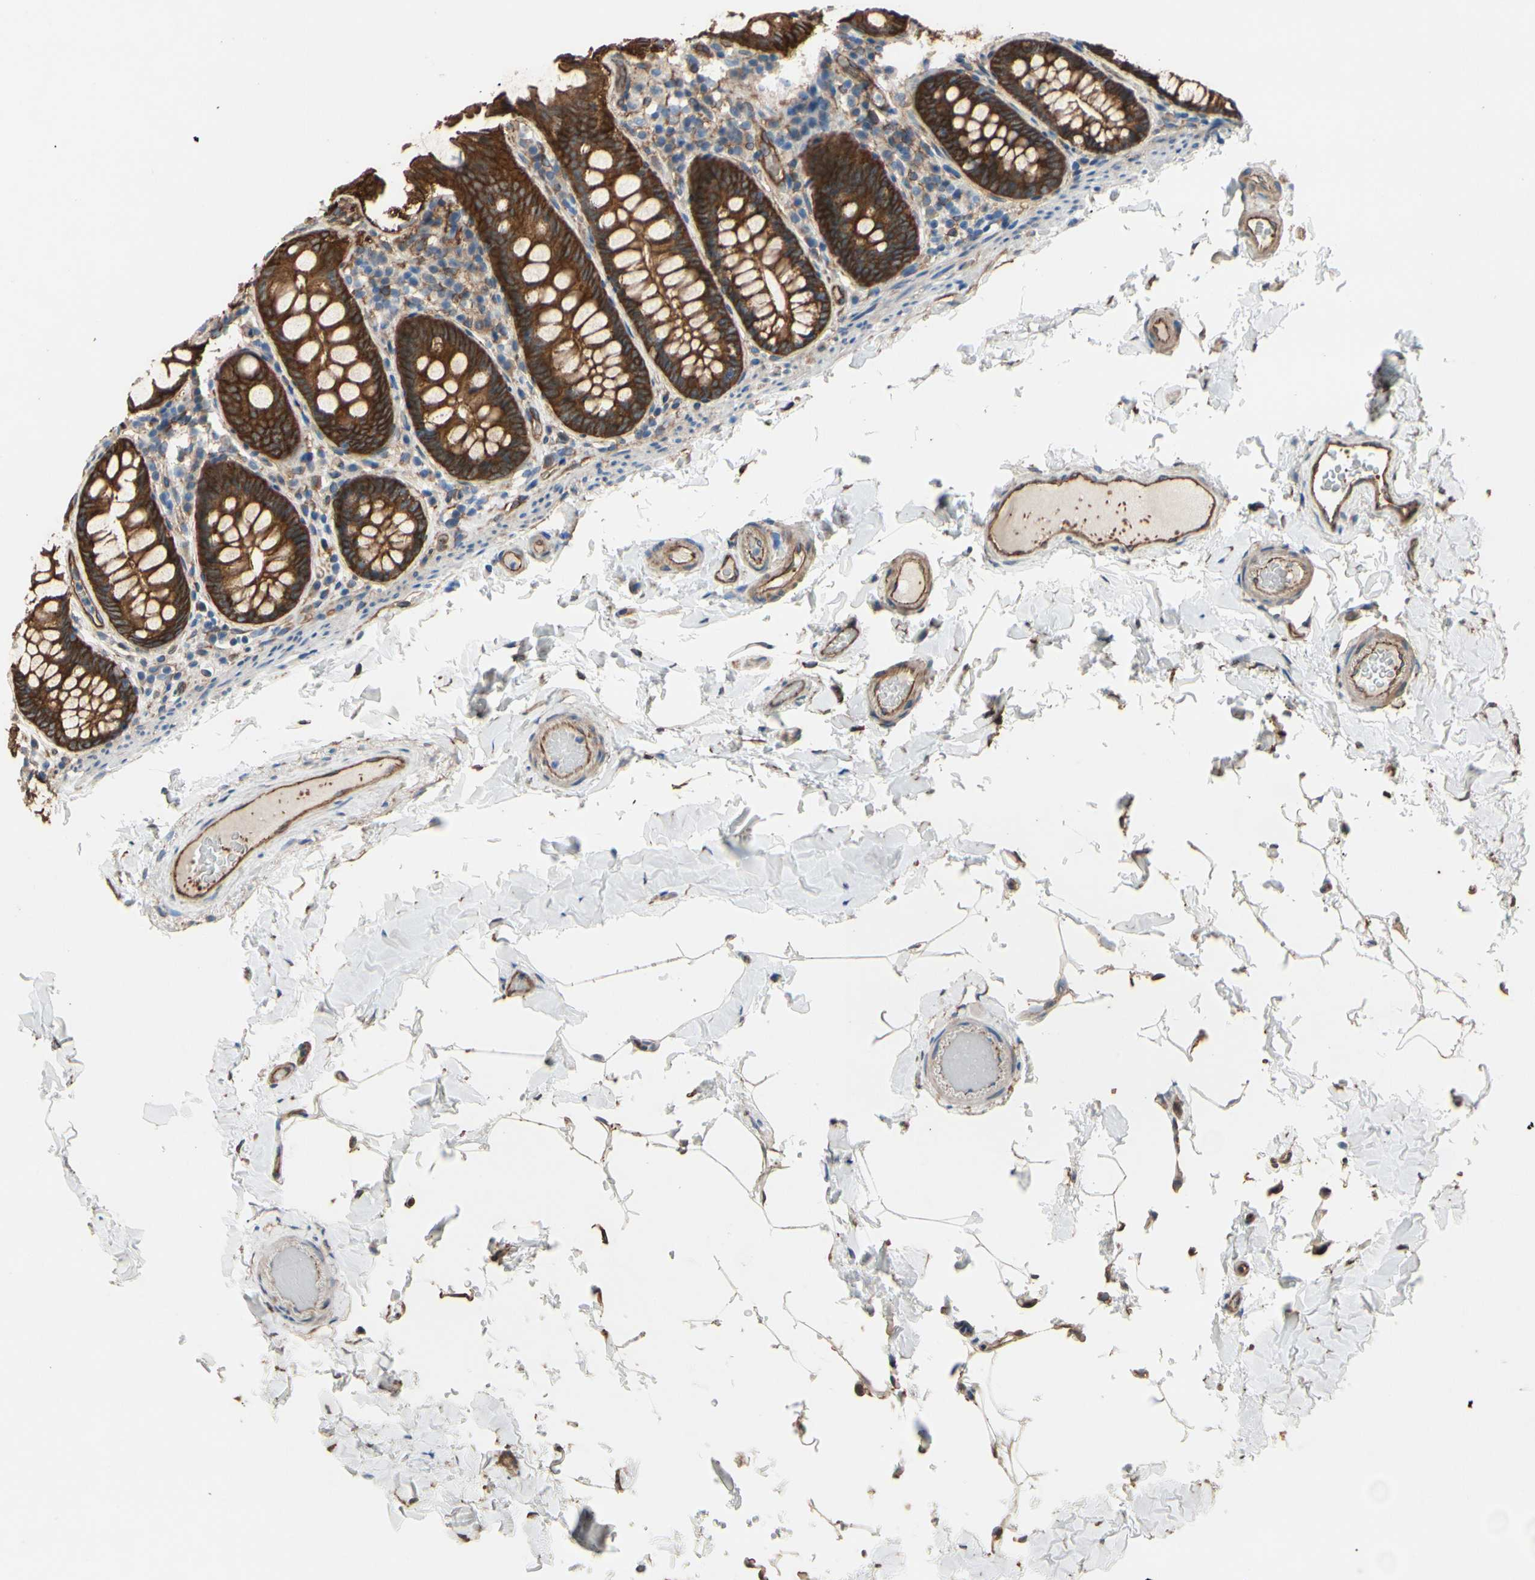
{"staining": {"intensity": "strong", "quantity": ">75%", "location": "cytoplasmic/membranous"}, "tissue": "colon", "cell_type": "Endothelial cells", "image_type": "normal", "snomed": [{"axis": "morphology", "description": "Normal tissue, NOS"}, {"axis": "topography", "description": "Colon"}], "caption": "Normal colon reveals strong cytoplasmic/membranous positivity in approximately >75% of endothelial cells, visualized by immunohistochemistry.", "gene": "CTTNBP2", "patient": {"sex": "female", "age": 61}}